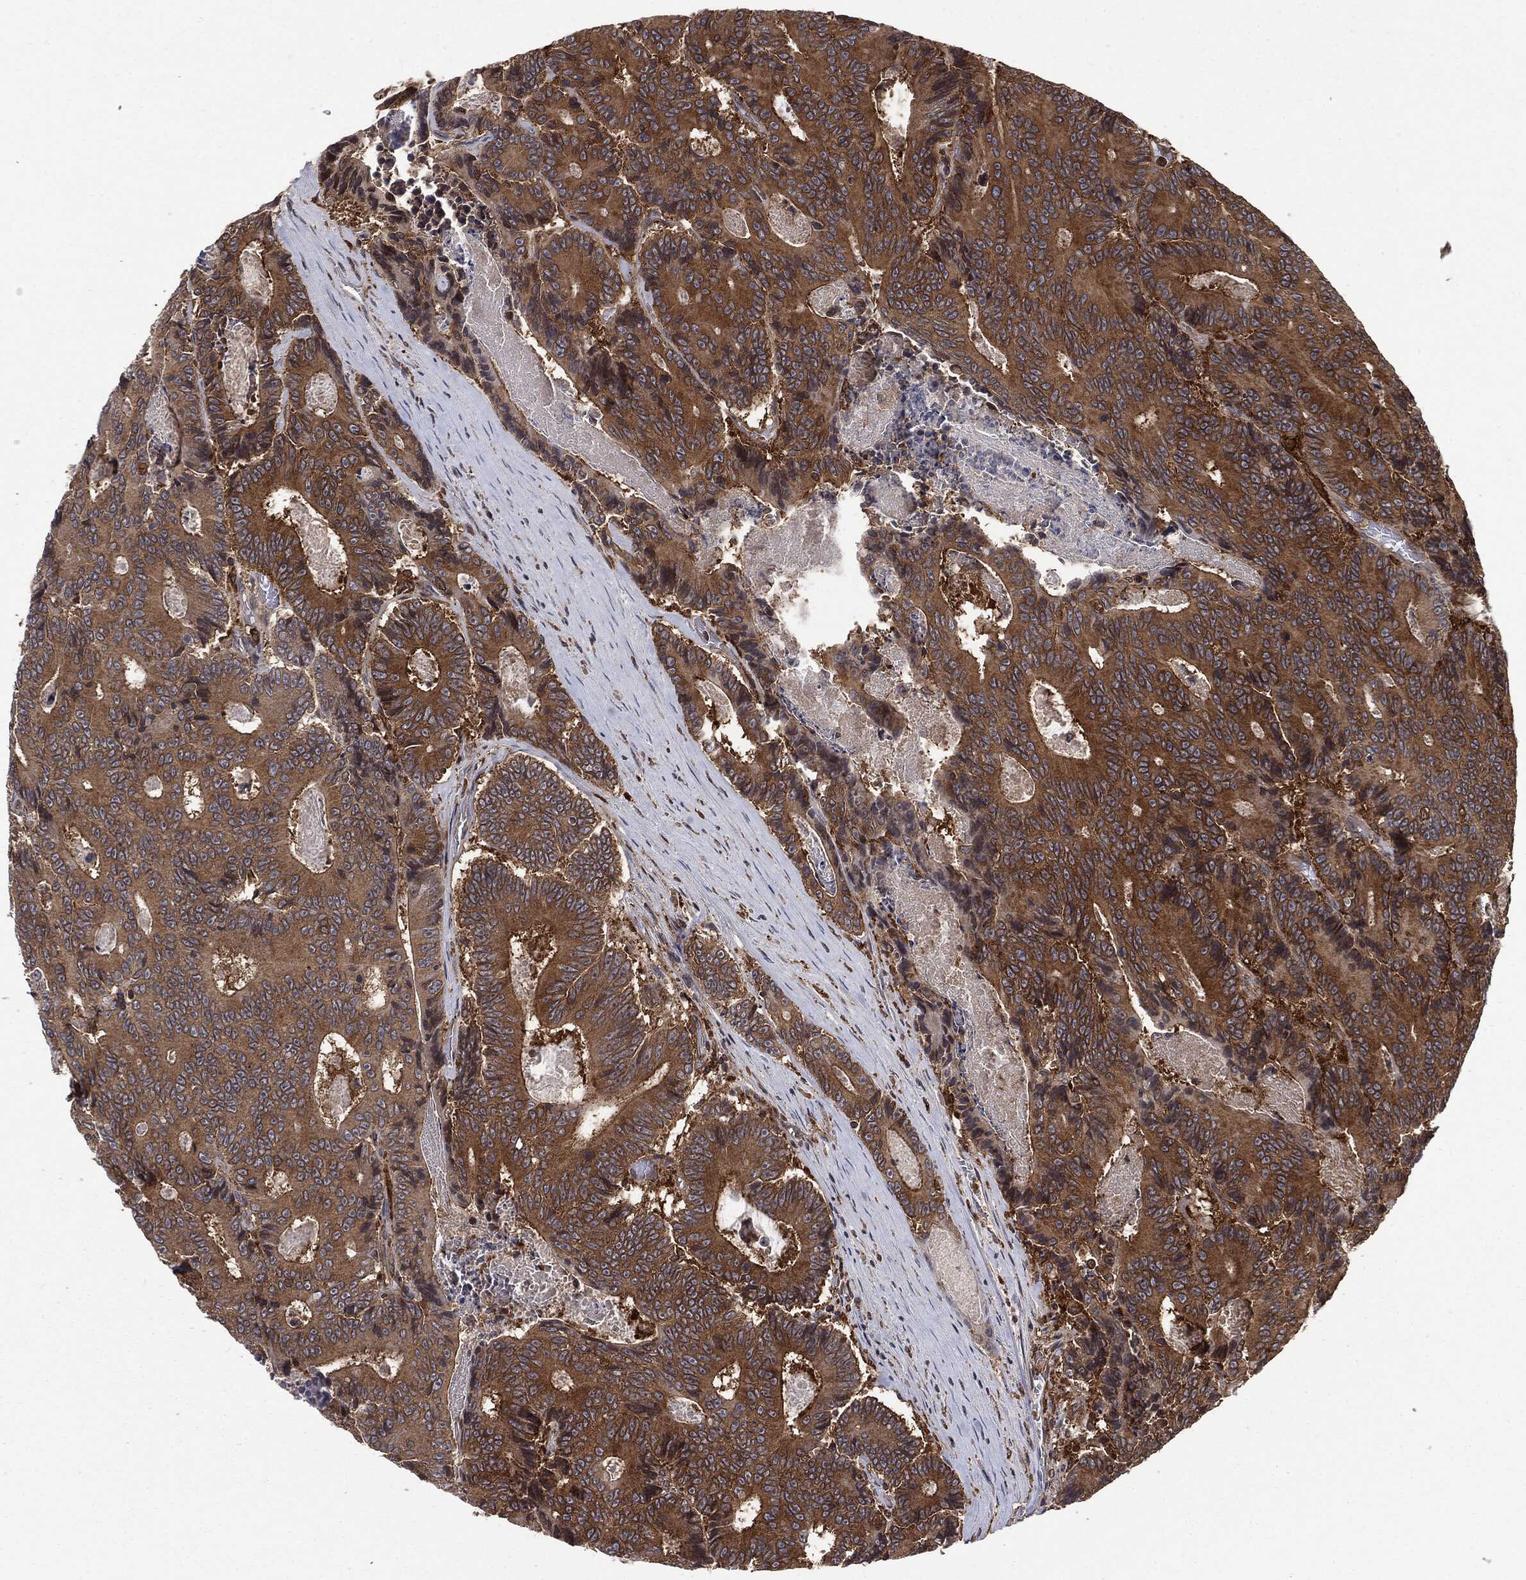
{"staining": {"intensity": "strong", "quantity": ">75%", "location": "cytoplasmic/membranous"}, "tissue": "colorectal cancer", "cell_type": "Tumor cells", "image_type": "cancer", "snomed": [{"axis": "morphology", "description": "Adenocarcinoma, NOS"}, {"axis": "topography", "description": "Colon"}], "caption": "Immunohistochemistry image of human colorectal adenocarcinoma stained for a protein (brown), which shows high levels of strong cytoplasmic/membranous expression in about >75% of tumor cells.", "gene": "SNX5", "patient": {"sex": "male", "age": 83}}